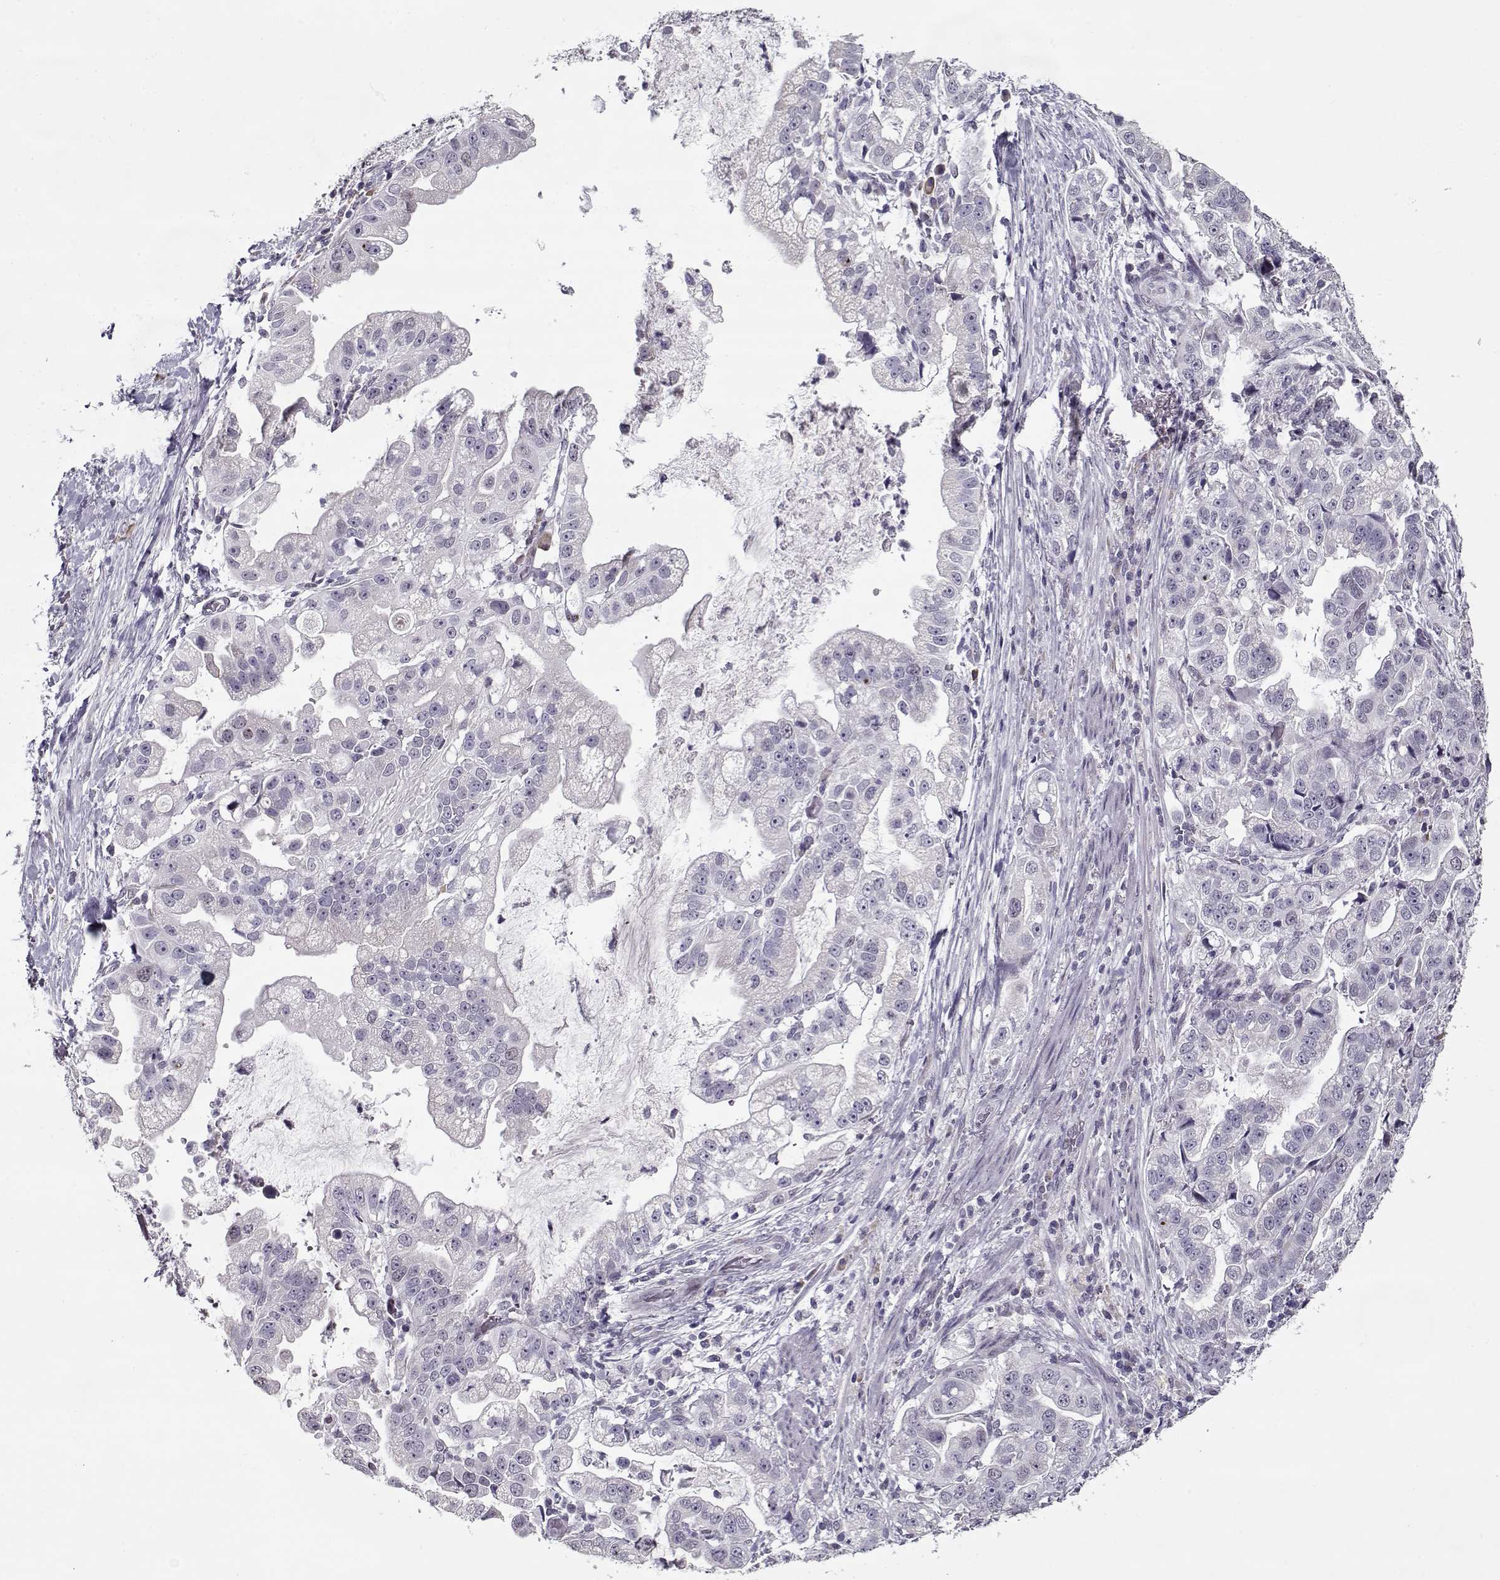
{"staining": {"intensity": "negative", "quantity": "none", "location": "none"}, "tissue": "stomach cancer", "cell_type": "Tumor cells", "image_type": "cancer", "snomed": [{"axis": "morphology", "description": "Adenocarcinoma, NOS"}, {"axis": "topography", "description": "Stomach"}], "caption": "Immunohistochemical staining of stomach cancer exhibits no significant expression in tumor cells.", "gene": "SEC16B", "patient": {"sex": "male", "age": 59}}